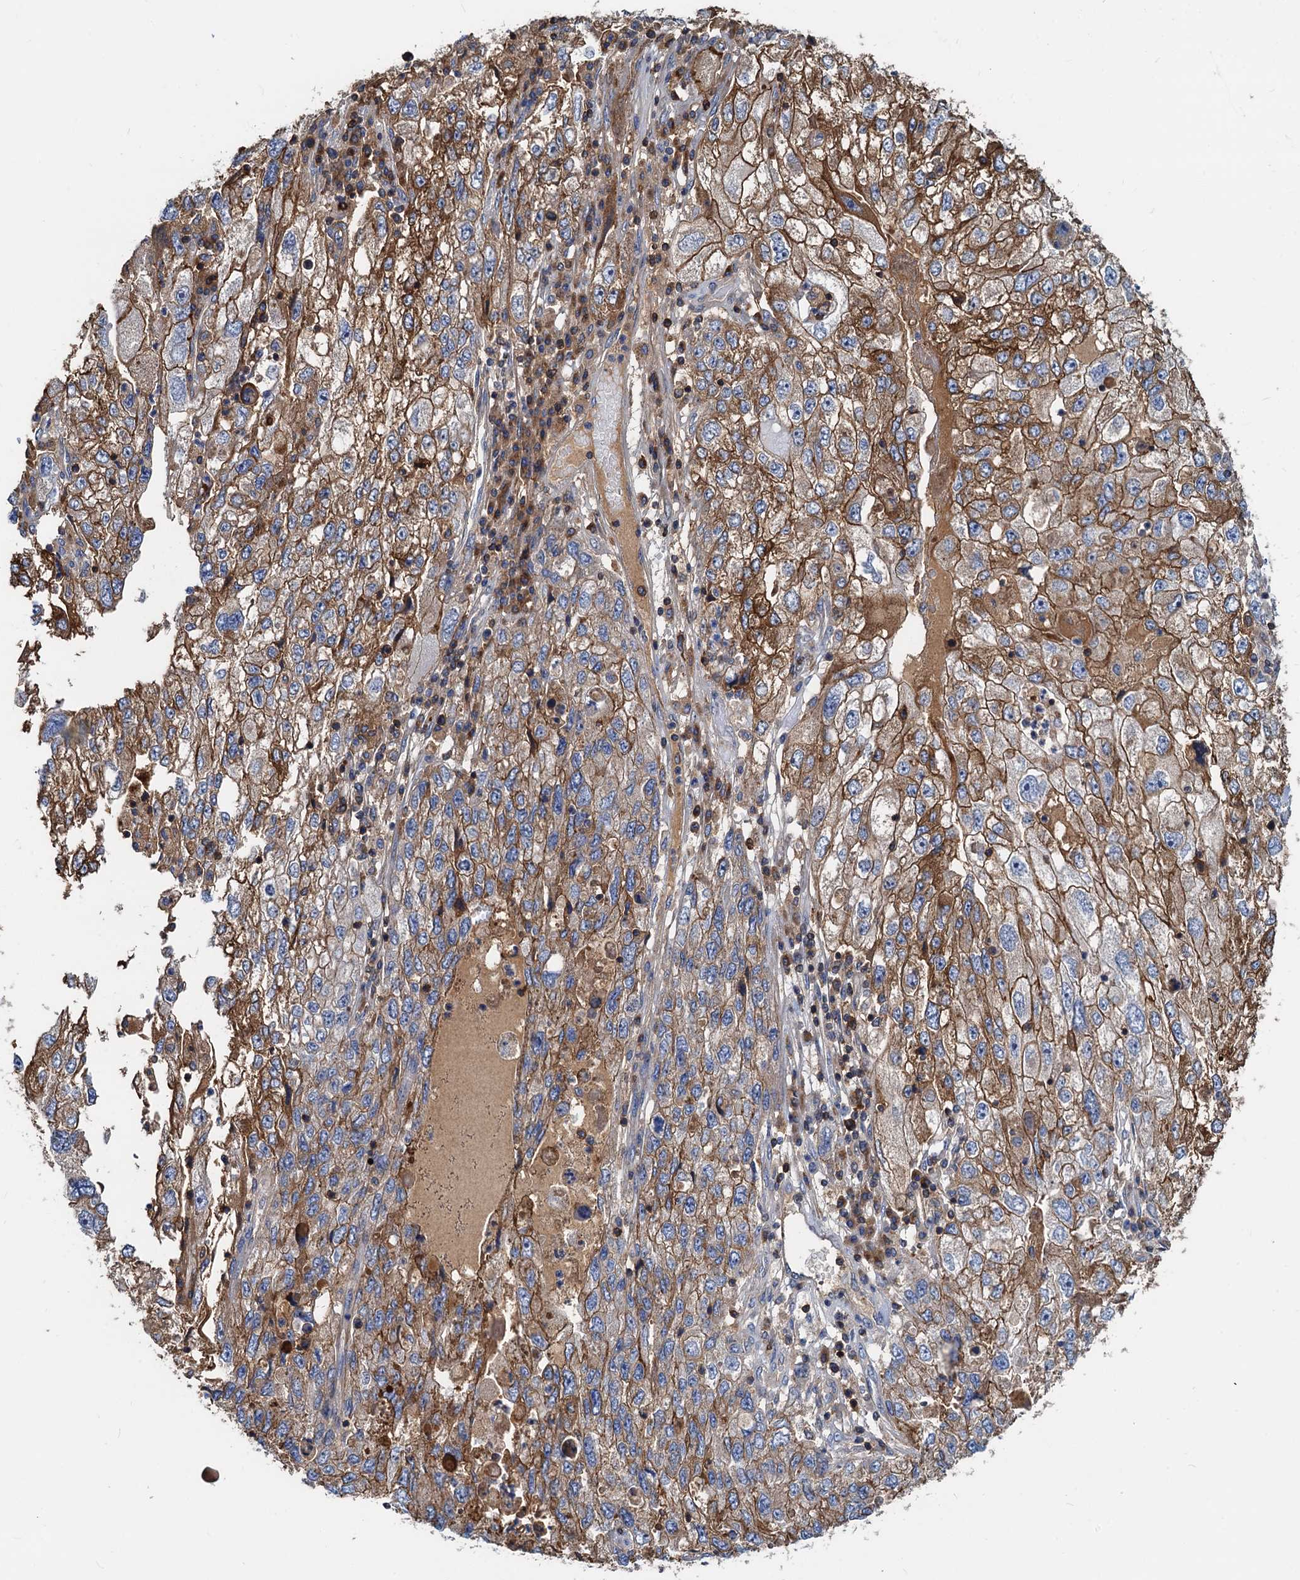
{"staining": {"intensity": "moderate", "quantity": ">75%", "location": "cytoplasmic/membranous"}, "tissue": "endometrial cancer", "cell_type": "Tumor cells", "image_type": "cancer", "snomed": [{"axis": "morphology", "description": "Adenocarcinoma, NOS"}, {"axis": "topography", "description": "Endometrium"}], "caption": "Immunohistochemical staining of endometrial cancer displays moderate cytoplasmic/membranous protein expression in about >75% of tumor cells.", "gene": "LNX2", "patient": {"sex": "female", "age": 49}}